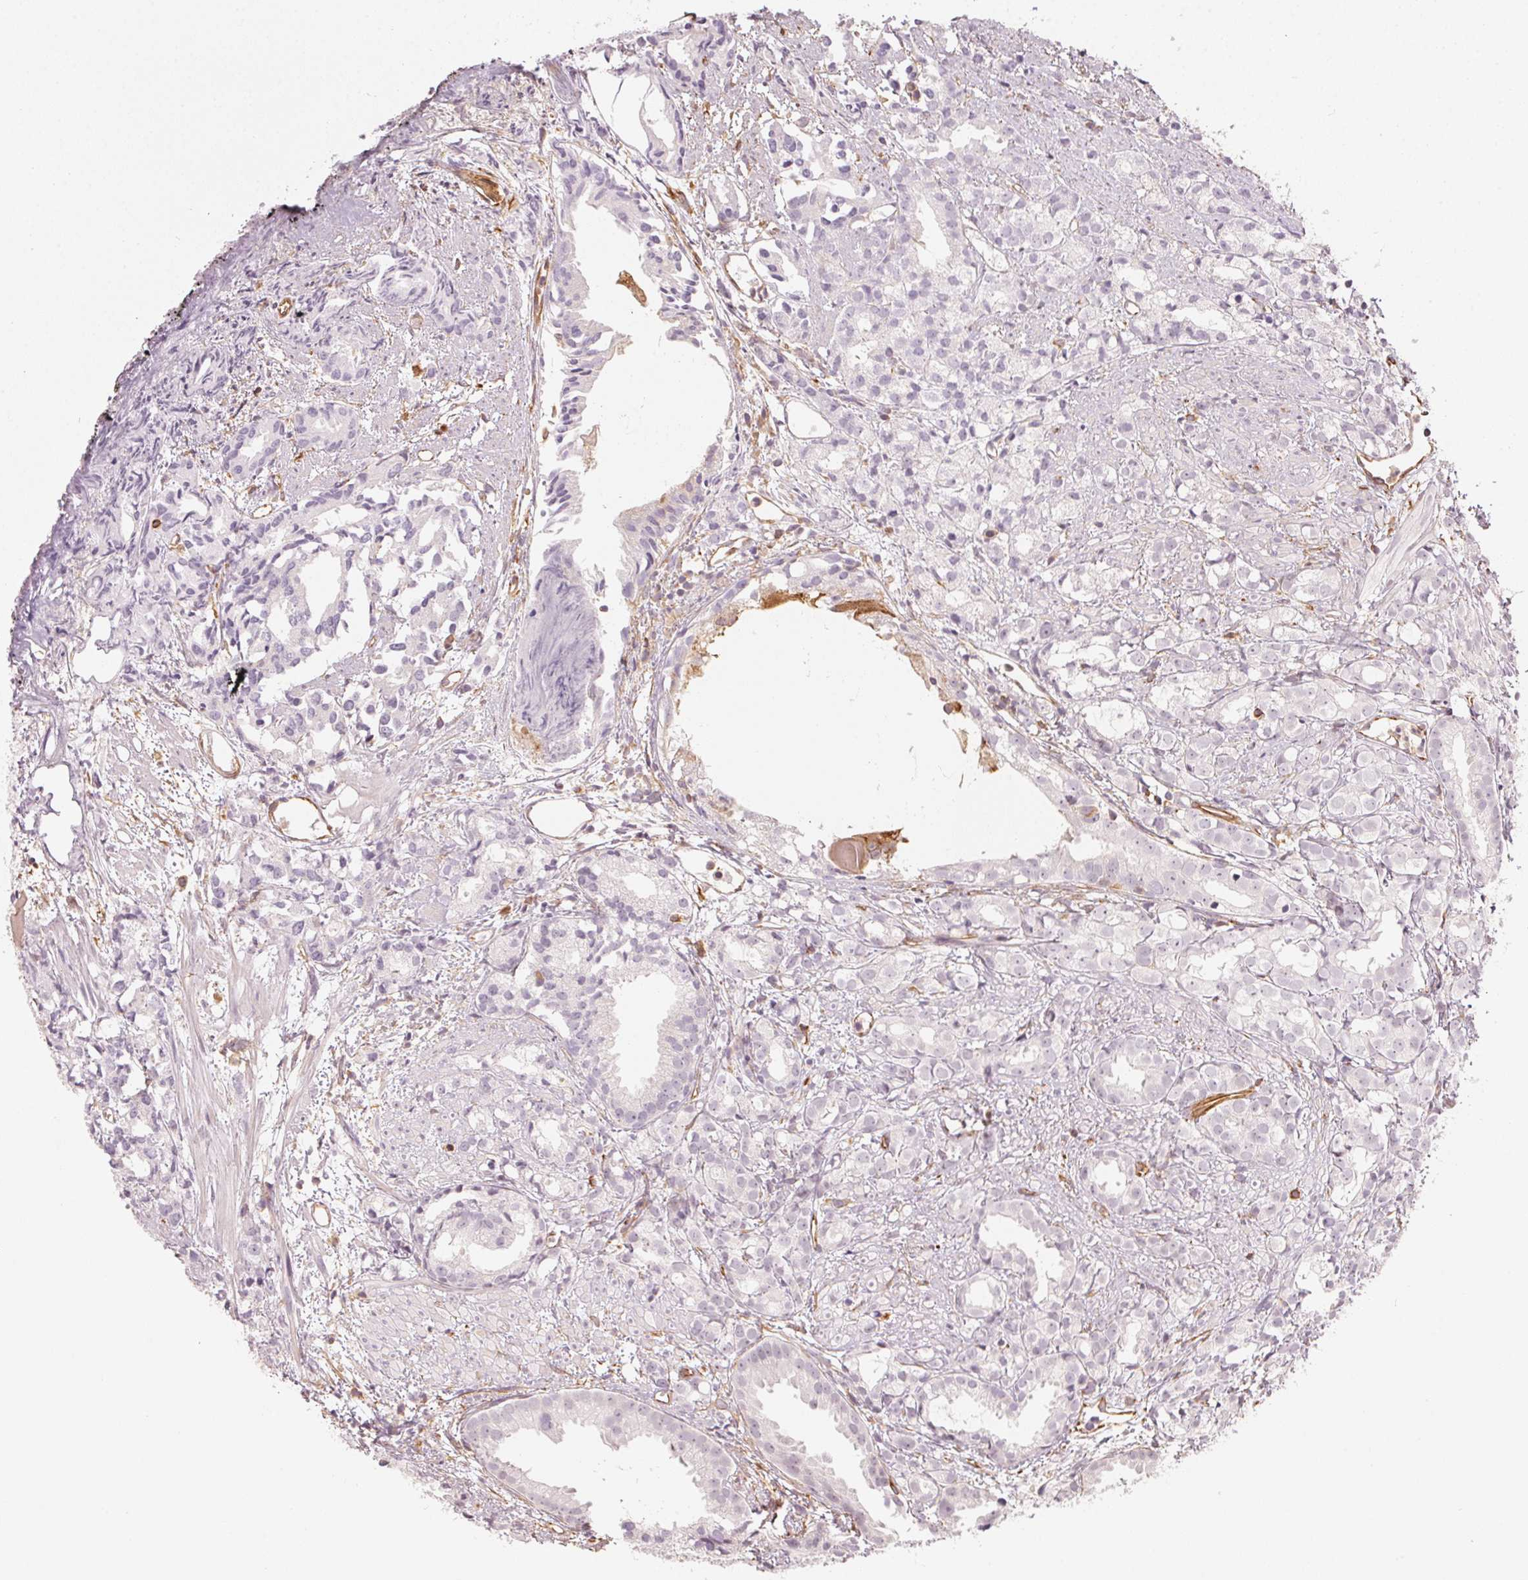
{"staining": {"intensity": "negative", "quantity": "none", "location": "none"}, "tissue": "prostate cancer", "cell_type": "Tumor cells", "image_type": "cancer", "snomed": [{"axis": "morphology", "description": "Adenocarcinoma, High grade"}, {"axis": "topography", "description": "Prostate"}], "caption": "Immunohistochemistry (IHC) micrograph of neoplastic tissue: prostate cancer (high-grade adenocarcinoma) stained with DAB (3,3'-diaminobenzidine) exhibits no significant protein staining in tumor cells. (DAB (3,3'-diaminobenzidine) immunohistochemistry (IHC) visualized using brightfield microscopy, high magnification).", "gene": "FOXR2", "patient": {"sex": "male", "age": 79}}